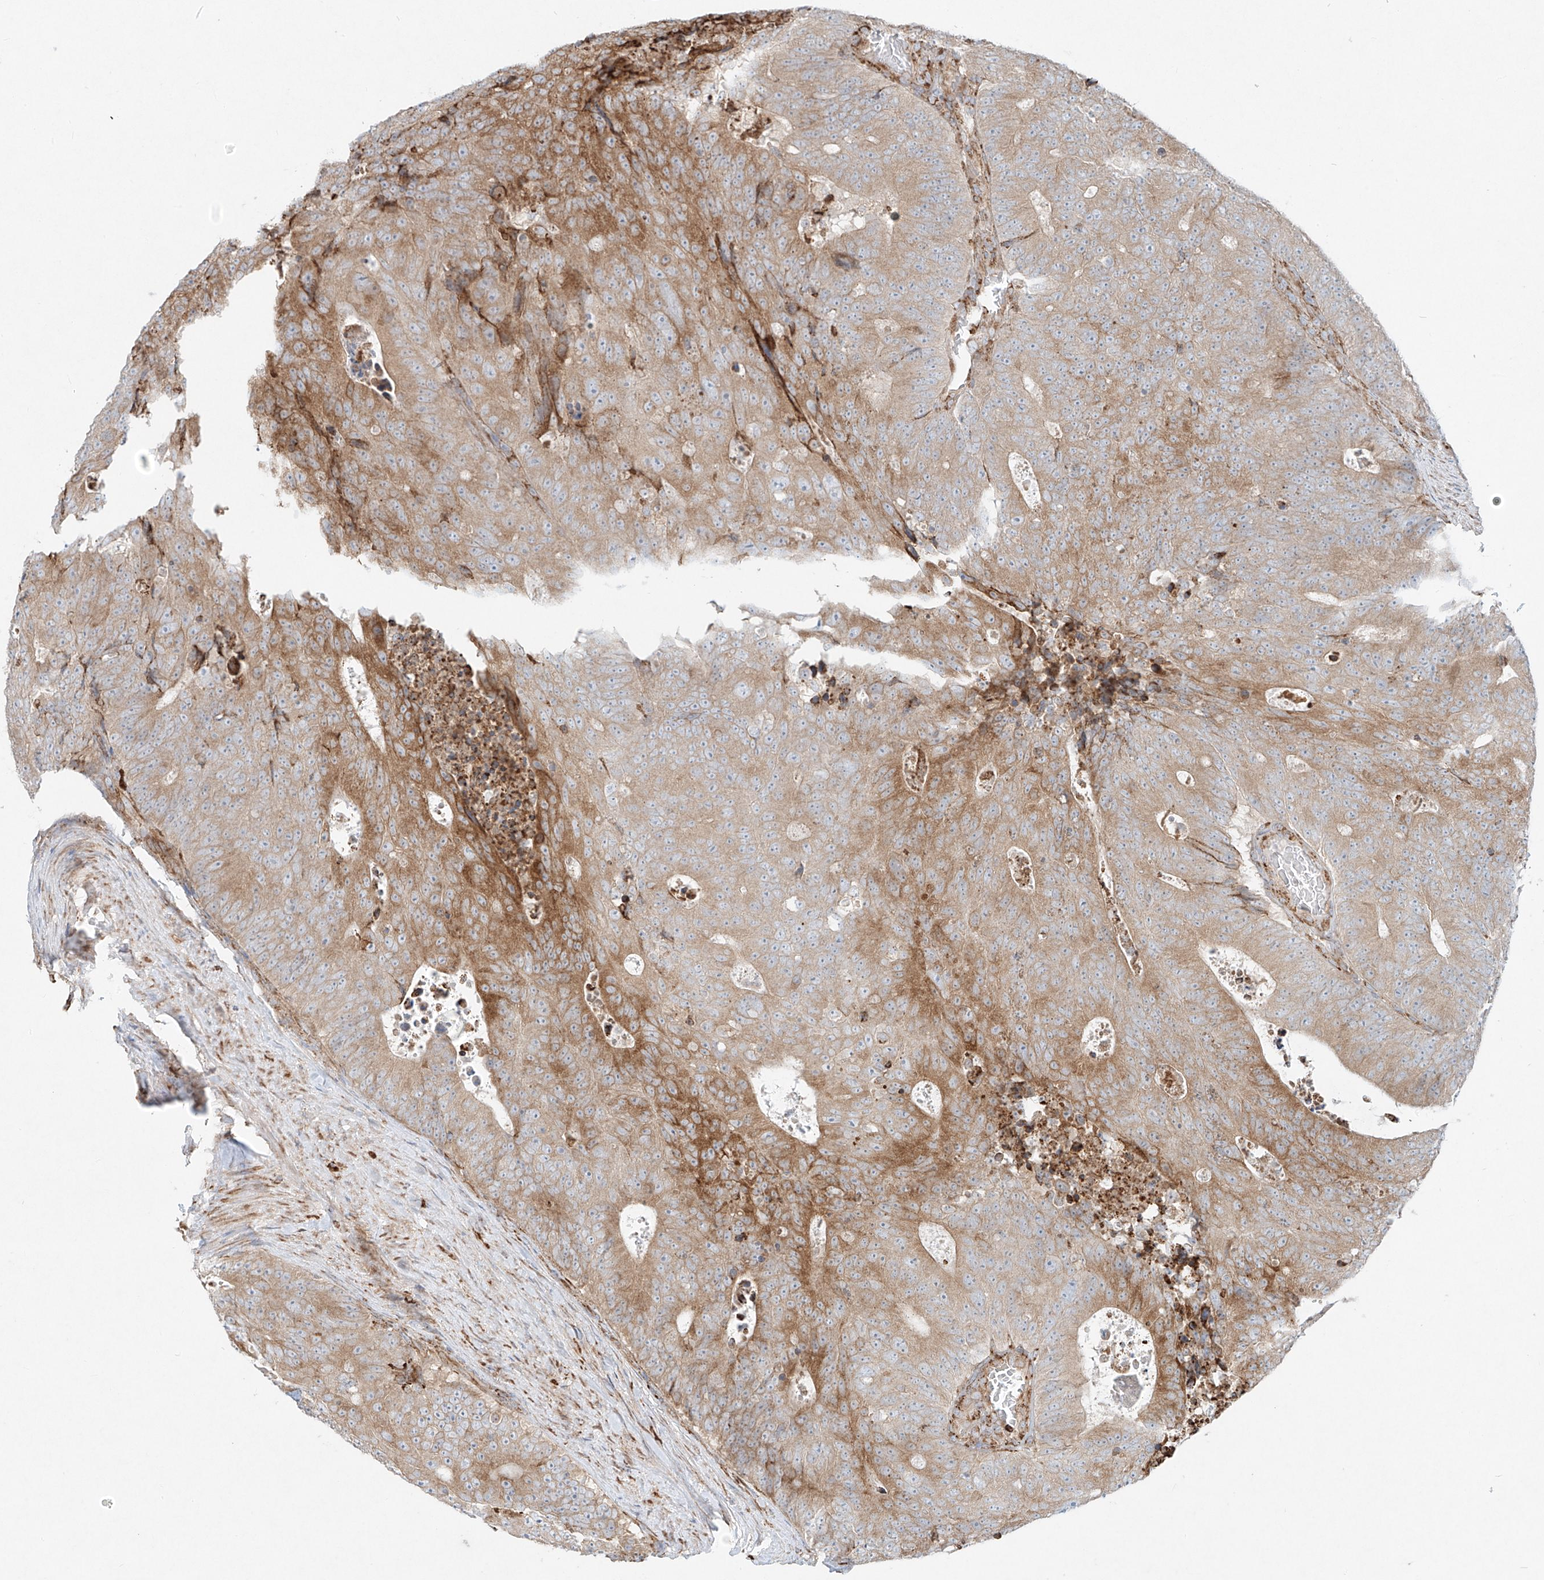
{"staining": {"intensity": "moderate", "quantity": "25%-75%", "location": "cytoplasmic/membranous"}, "tissue": "colorectal cancer", "cell_type": "Tumor cells", "image_type": "cancer", "snomed": [{"axis": "morphology", "description": "Adenocarcinoma, NOS"}, {"axis": "topography", "description": "Colon"}], "caption": "High-power microscopy captured an immunohistochemistry (IHC) photomicrograph of colorectal cancer (adenocarcinoma), revealing moderate cytoplasmic/membranous expression in about 25%-75% of tumor cells. The staining is performed using DAB (3,3'-diaminobenzidine) brown chromogen to label protein expression. The nuclei are counter-stained blue using hematoxylin.", "gene": "EIPR1", "patient": {"sex": "male", "age": 87}}